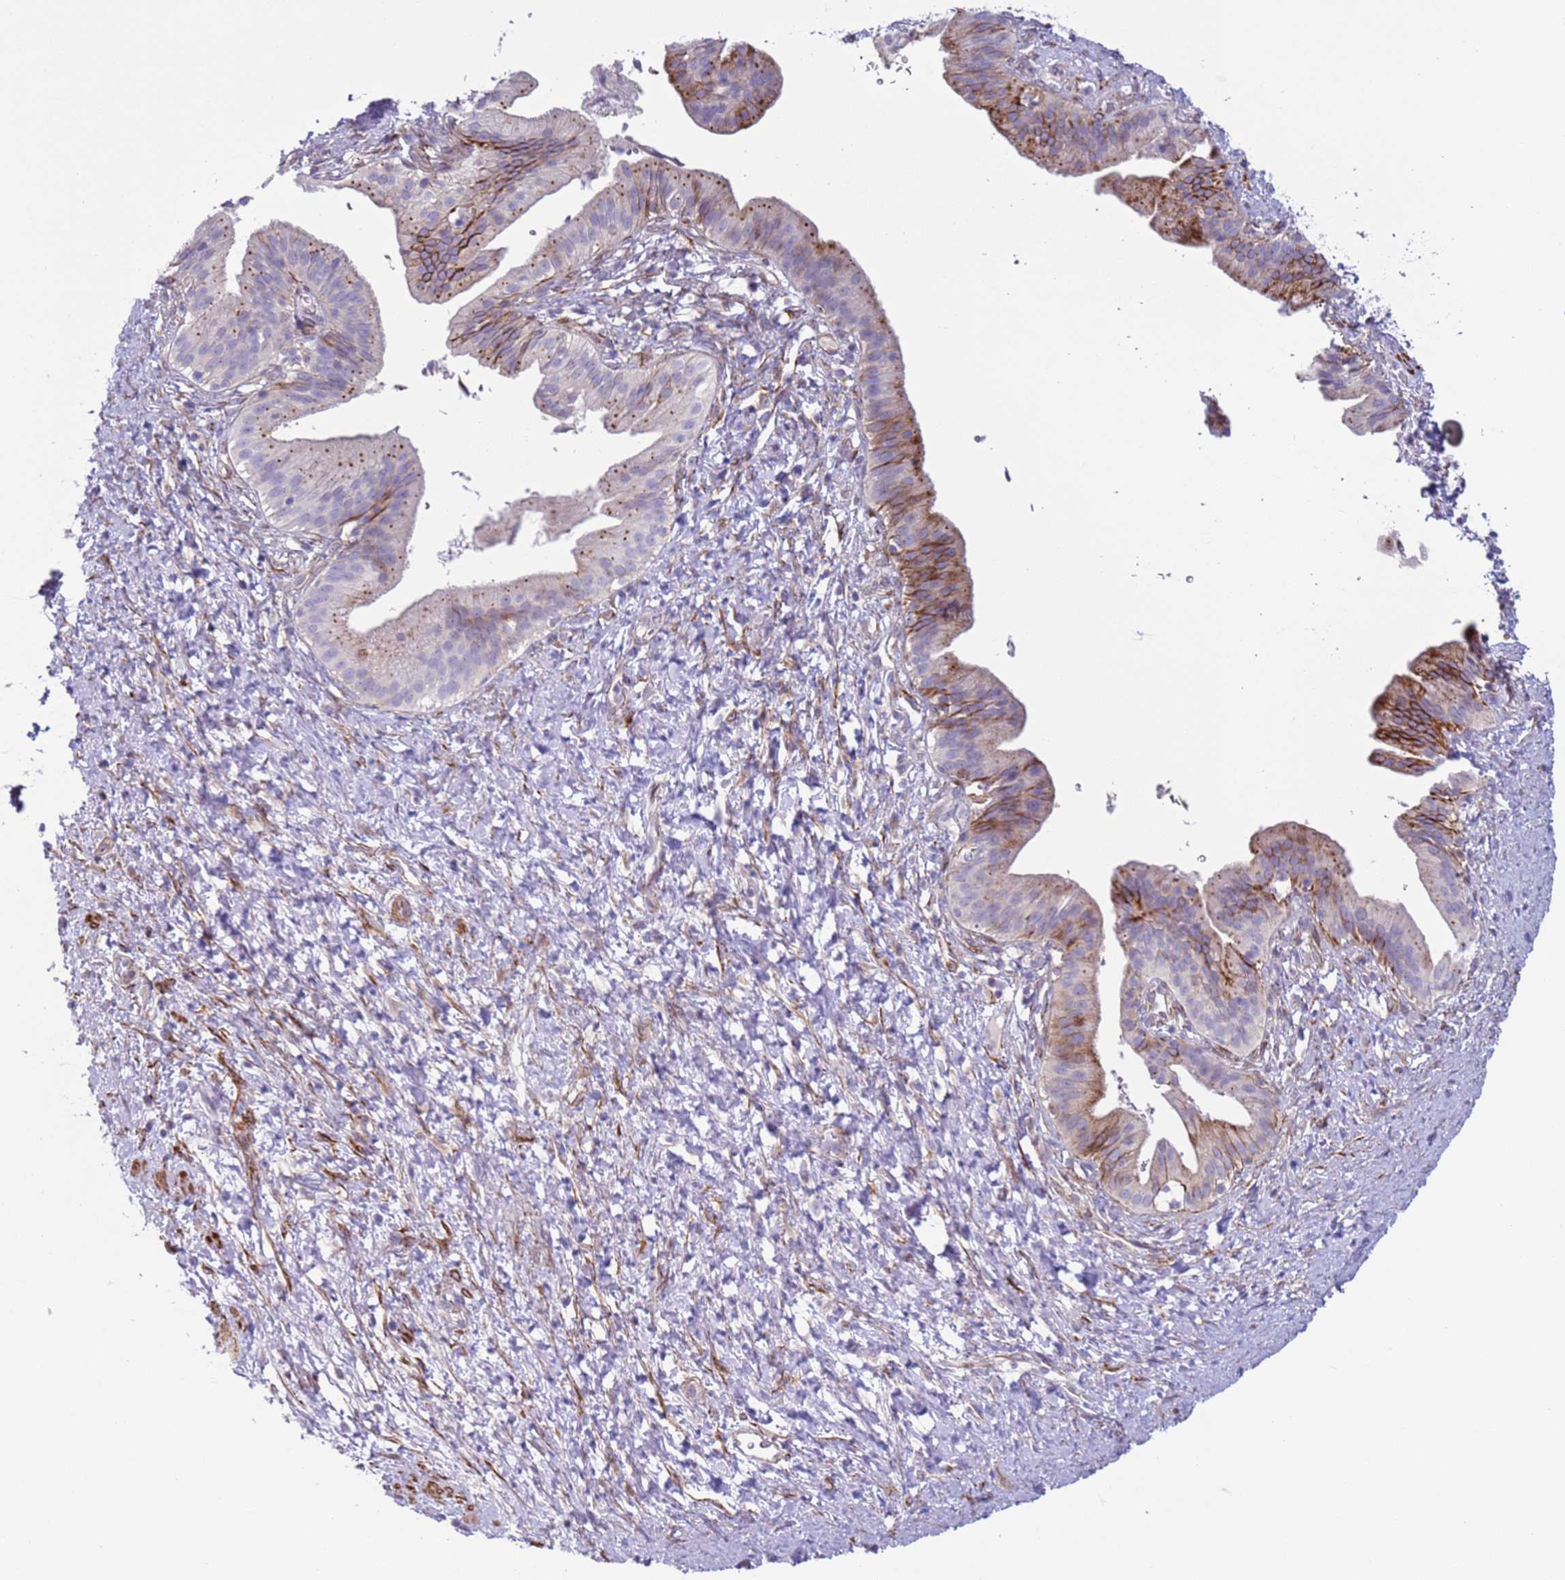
{"staining": {"intensity": "moderate", "quantity": "<25%", "location": "cytoplasmic/membranous"}, "tissue": "pancreatic cancer", "cell_type": "Tumor cells", "image_type": "cancer", "snomed": [{"axis": "morphology", "description": "Adenocarcinoma, NOS"}, {"axis": "topography", "description": "Pancreas"}], "caption": "An image of human pancreatic cancer (adenocarcinoma) stained for a protein exhibits moderate cytoplasmic/membranous brown staining in tumor cells. (brown staining indicates protein expression, while blue staining denotes nuclei).", "gene": "HEATR1", "patient": {"sex": "male", "age": 68}}